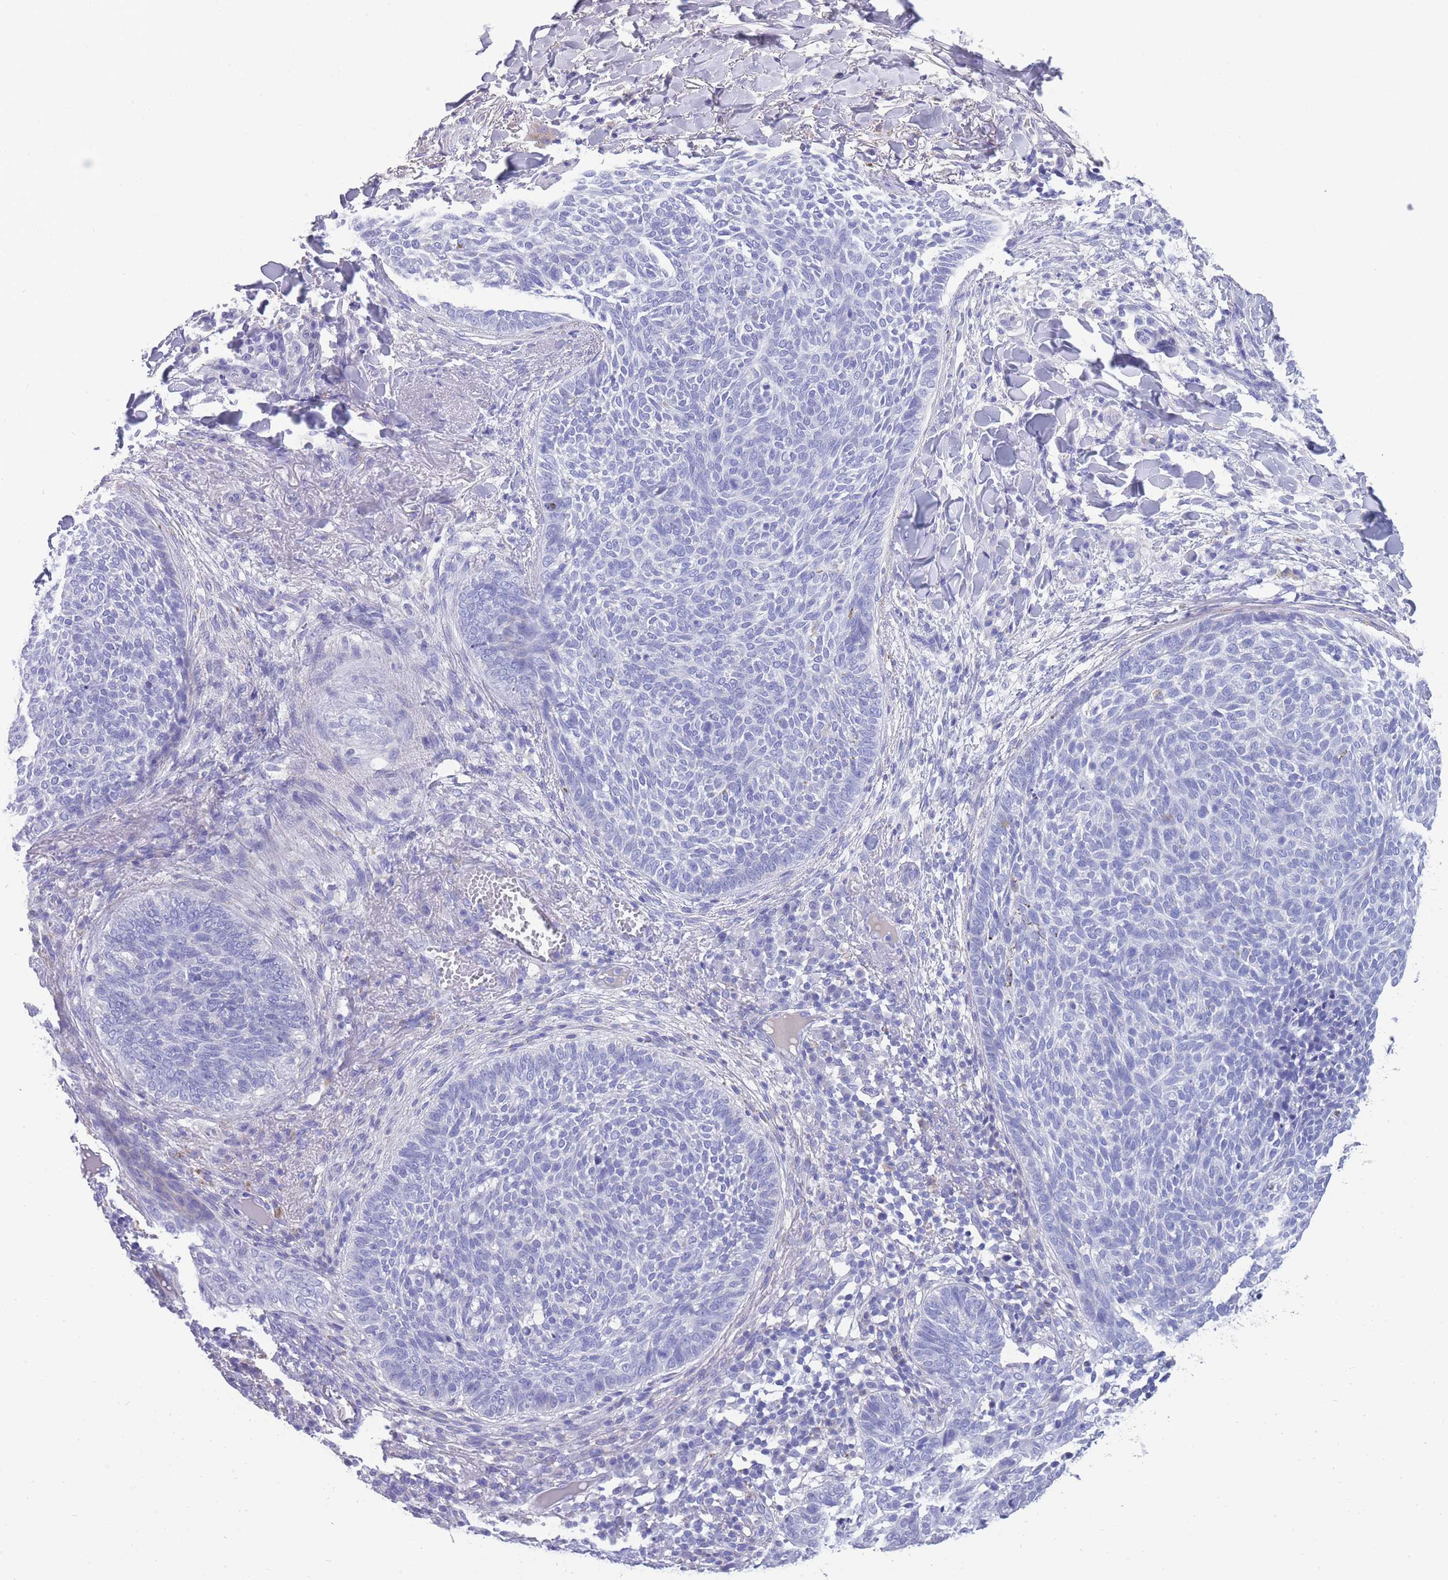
{"staining": {"intensity": "negative", "quantity": "none", "location": "none"}, "tissue": "skin cancer", "cell_type": "Tumor cells", "image_type": "cancer", "snomed": [{"axis": "morphology", "description": "Basal cell carcinoma"}, {"axis": "topography", "description": "Skin"}], "caption": "Human skin basal cell carcinoma stained for a protein using IHC demonstrates no positivity in tumor cells.", "gene": "INTS2", "patient": {"sex": "male", "age": 85}}